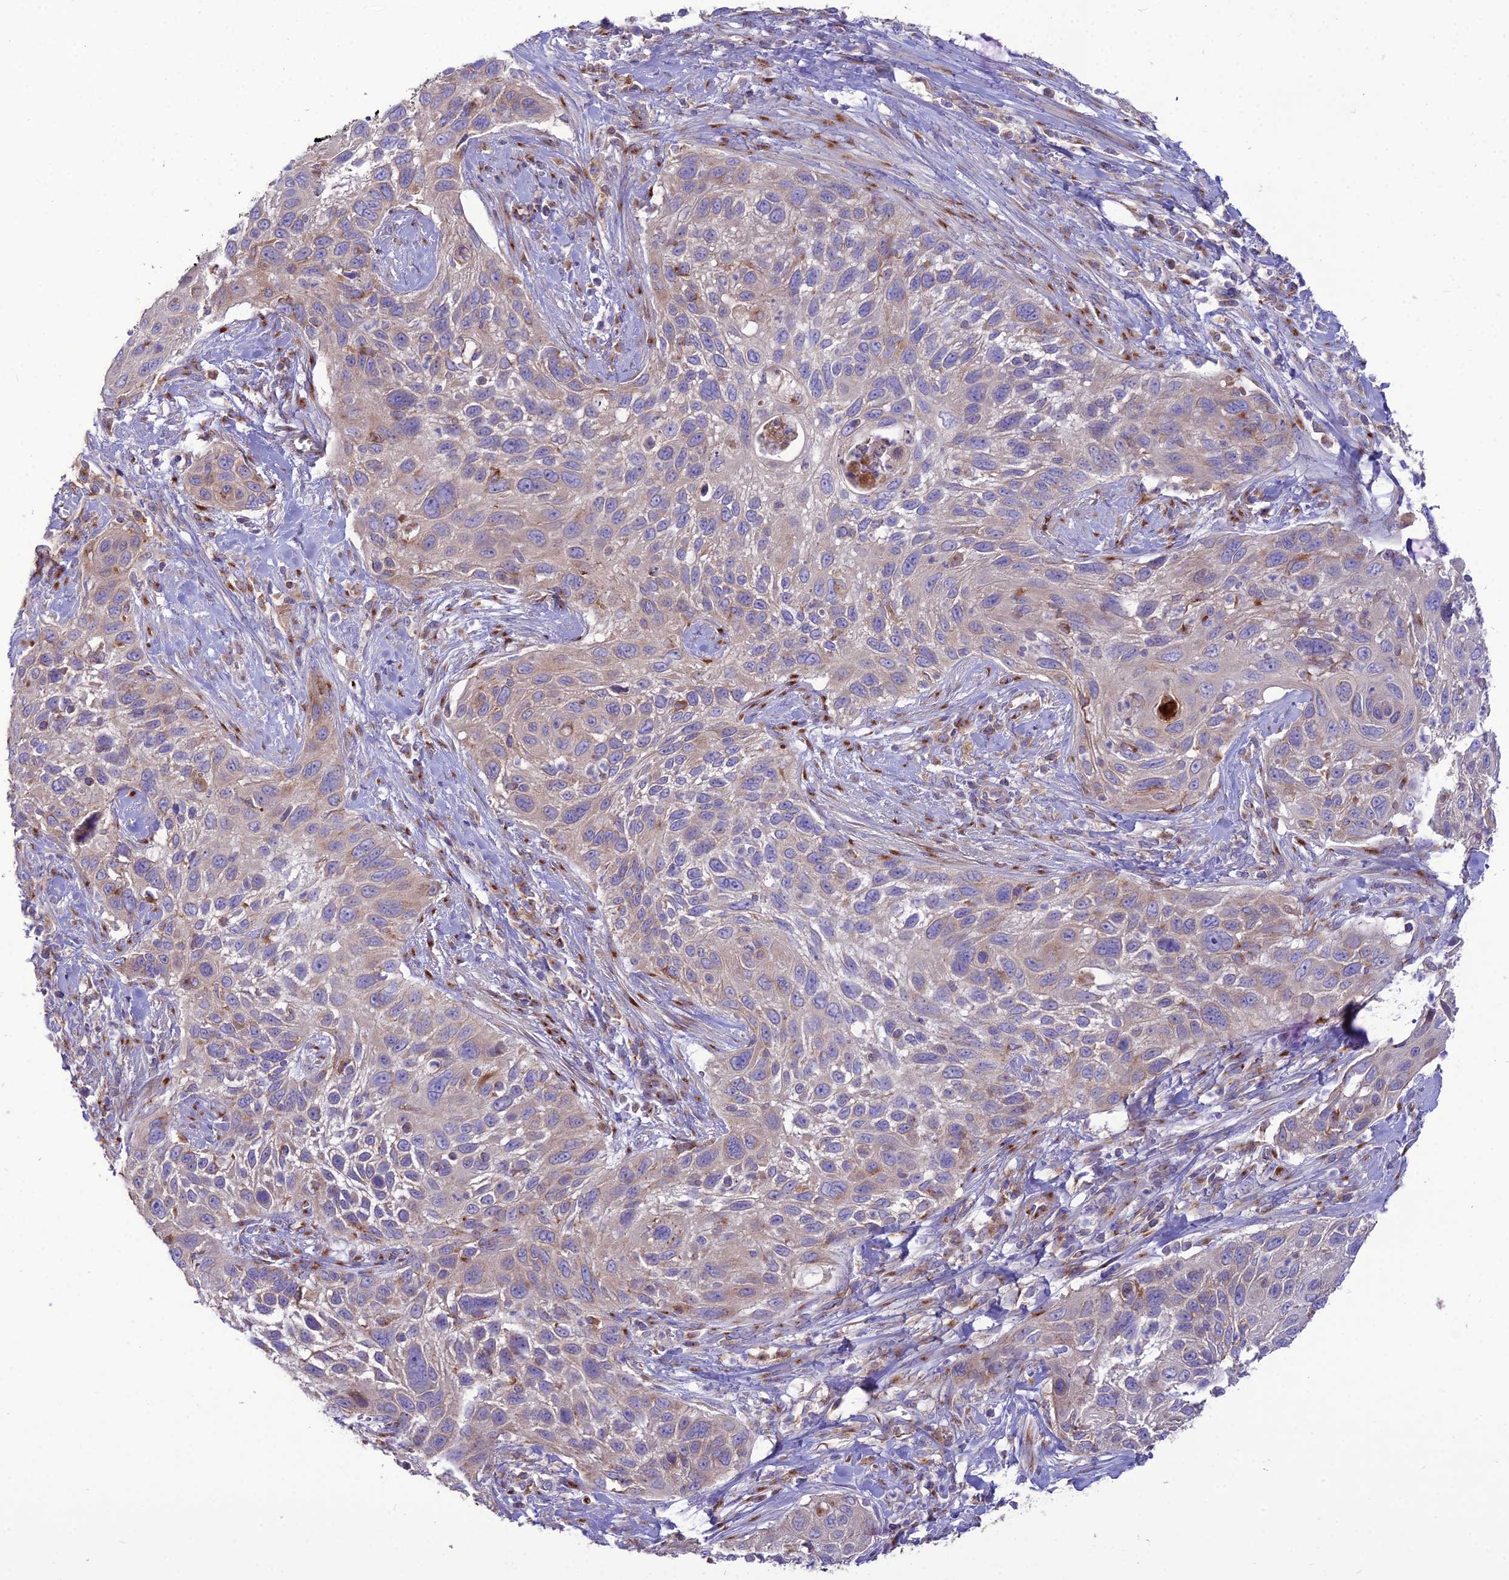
{"staining": {"intensity": "weak", "quantity": "<25%", "location": "cytoplasmic/membranous"}, "tissue": "cervical cancer", "cell_type": "Tumor cells", "image_type": "cancer", "snomed": [{"axis": "morphology", "description": "Squamous cell carcinoma, NOS"}, {"axis": "topography", "description": "Cervix"}], "caption": "Immunohistochemical staining of squamous cell carcinoma (cervical) displays no significant positivity in tumor cells.", "gene": "SPRYD7", "patient": {"sex": "female", "age": 70}}